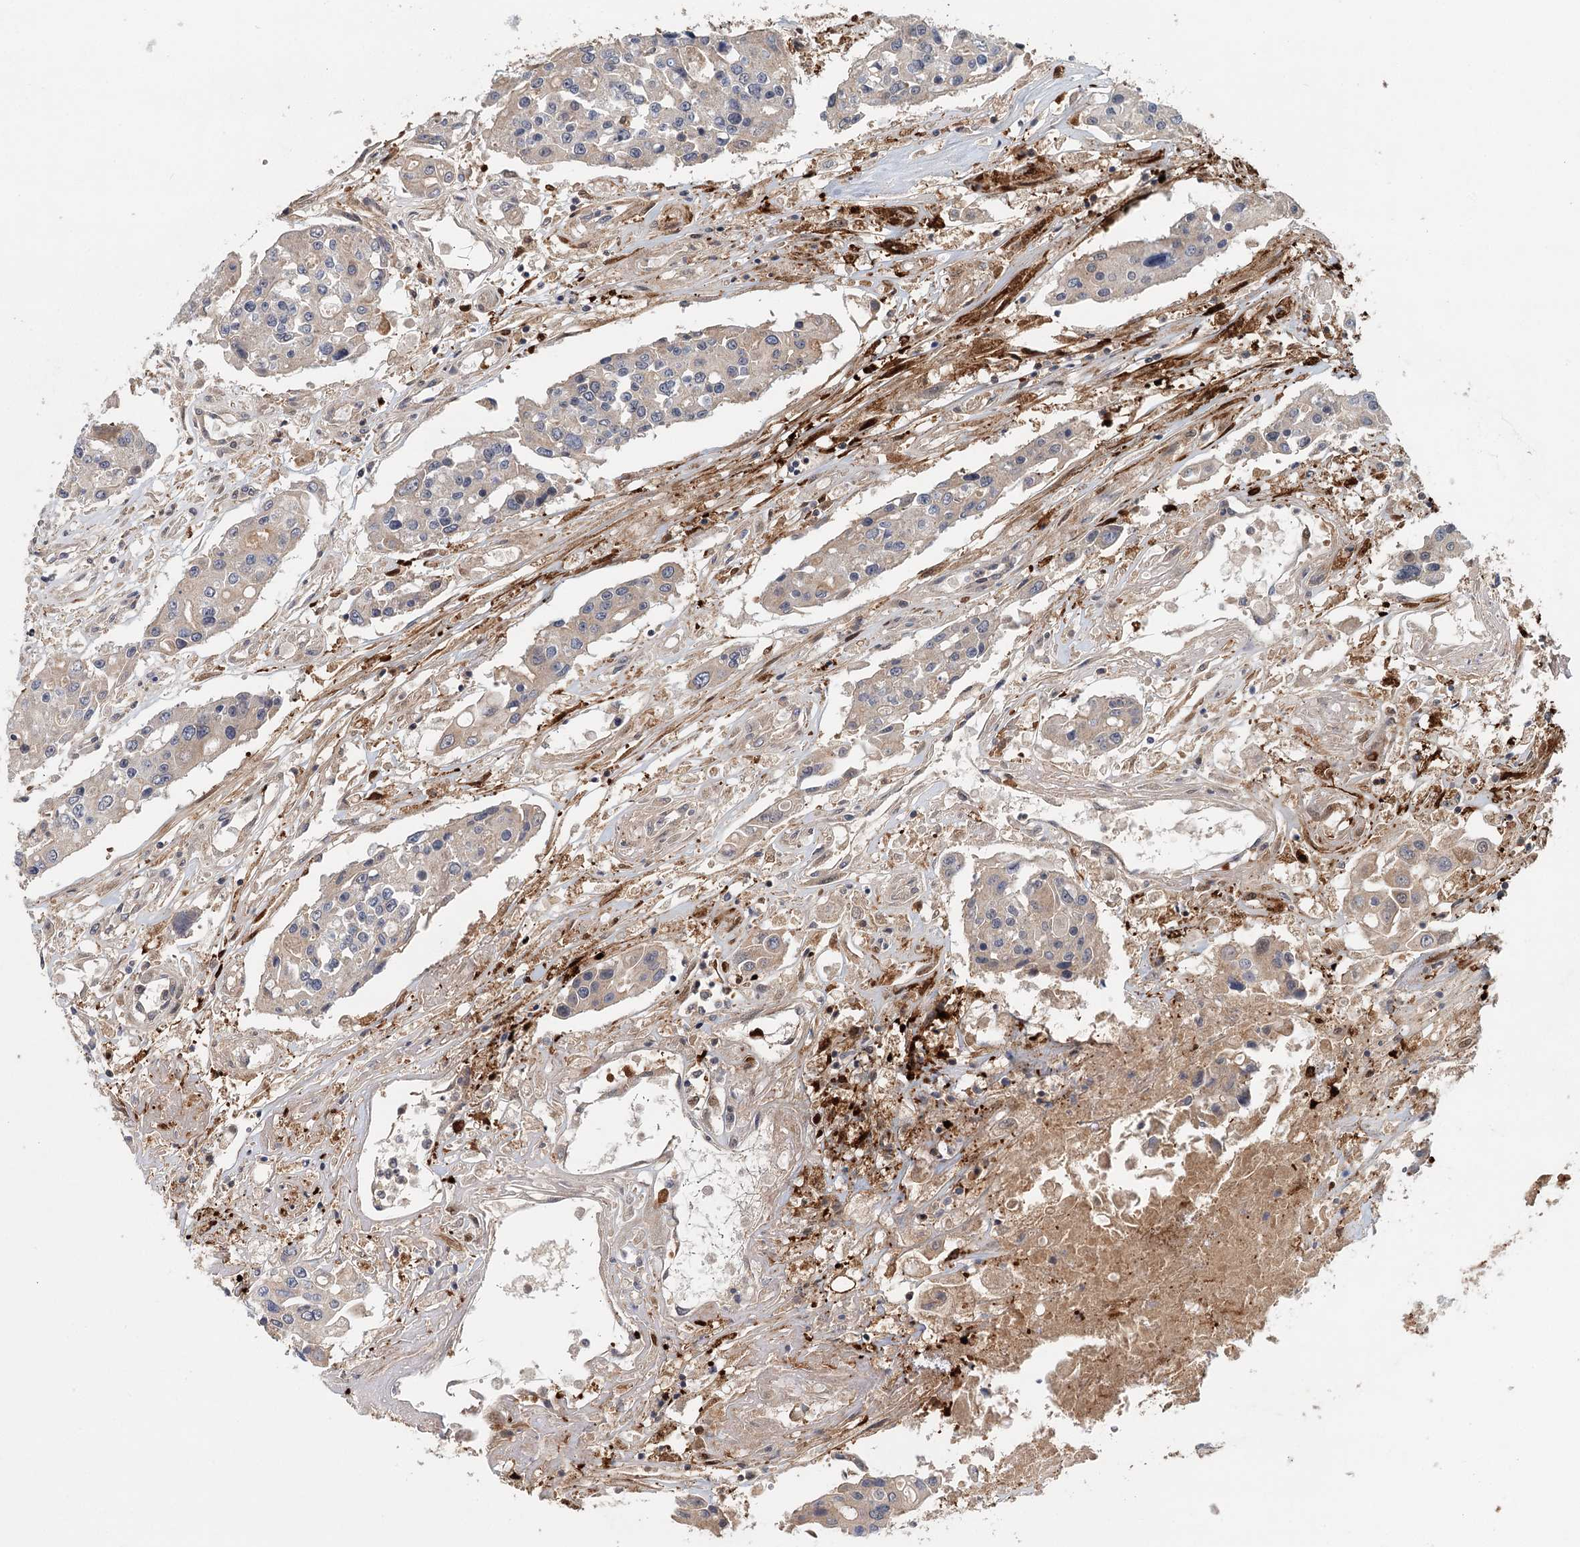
{"staining": {"intensity": "negative", "quantity": "none", "location": "none"}, "tissue": "colorectal cancer", "cell_type": "Tumor cells", "image_type": "cancer", "snomed": [{"axis": "morphology", "description": "Adenocarcinoma, NOS"}, {"axis": "topography", "description": "Colon"}], "caption": "DAB (3,3'-diaminobenzidine) immunohistochemical staining of colorectal adenocarcinoma reveals no significant positivity in tumor cells. (DAB (3,3'-diaminobenzidine) immunohistochemistry with hematoxylin counter stain).", "gene": "AP3B1", "patient": {"sex": "male", "age": 77}}